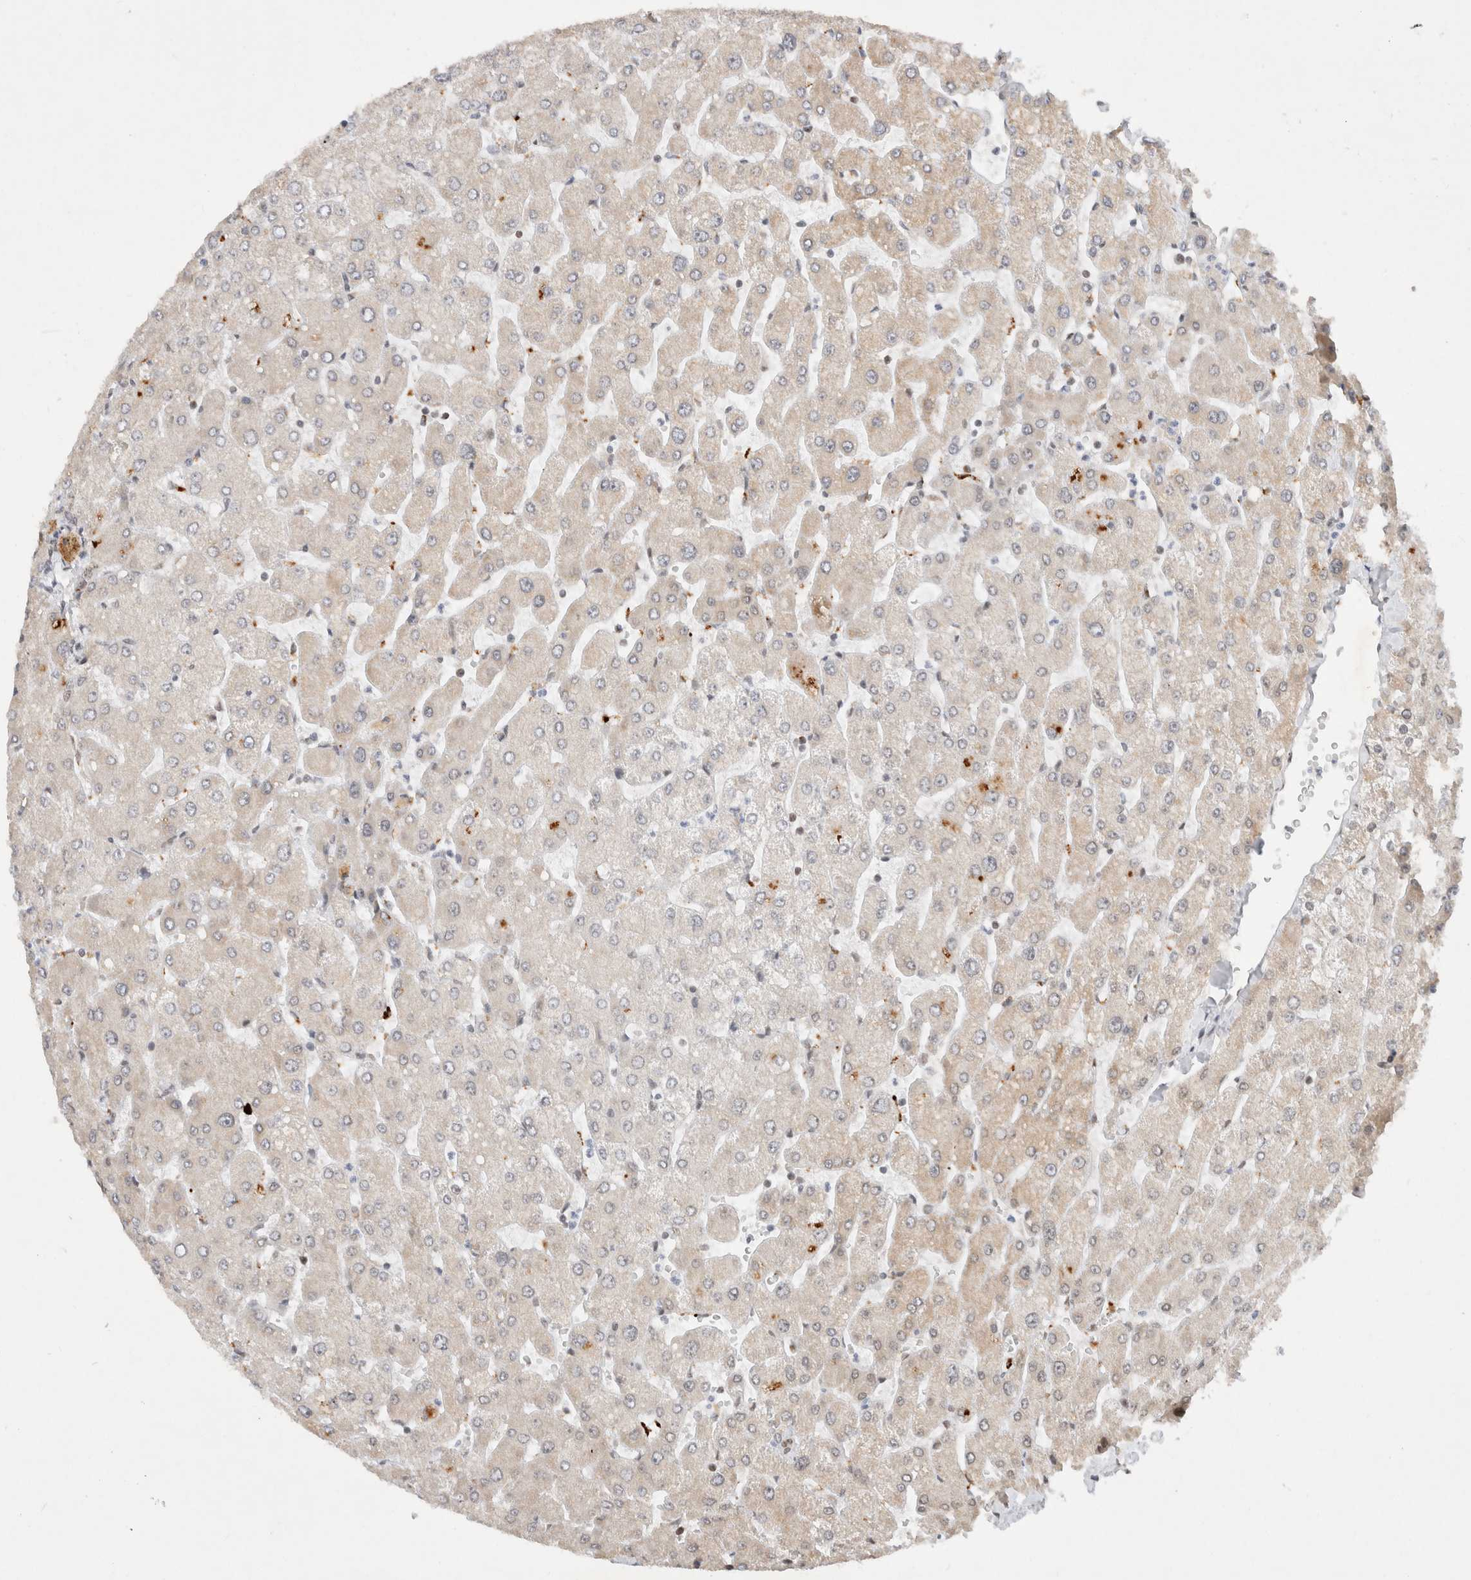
{"staining": {"intensity": "moderate", "quantity": ">75%", "location": "nuclear"}, "tissue": "liver", "cell_type": "Cholangiocytes", "image_type": "normal", "snomed": [{"axis": "morphology", "description": "Normal tissue, NOS"}, {"axis": "topography", "description": "Liver"}], "caption": "This micrograph shows immunohistochemistry staining of unremarkable liver, with medium moderate nuclear staining in approximately >75% of cholangiocytes.", "gene": "GTF2I", "patient": {"sex": "male", "age": 55}}